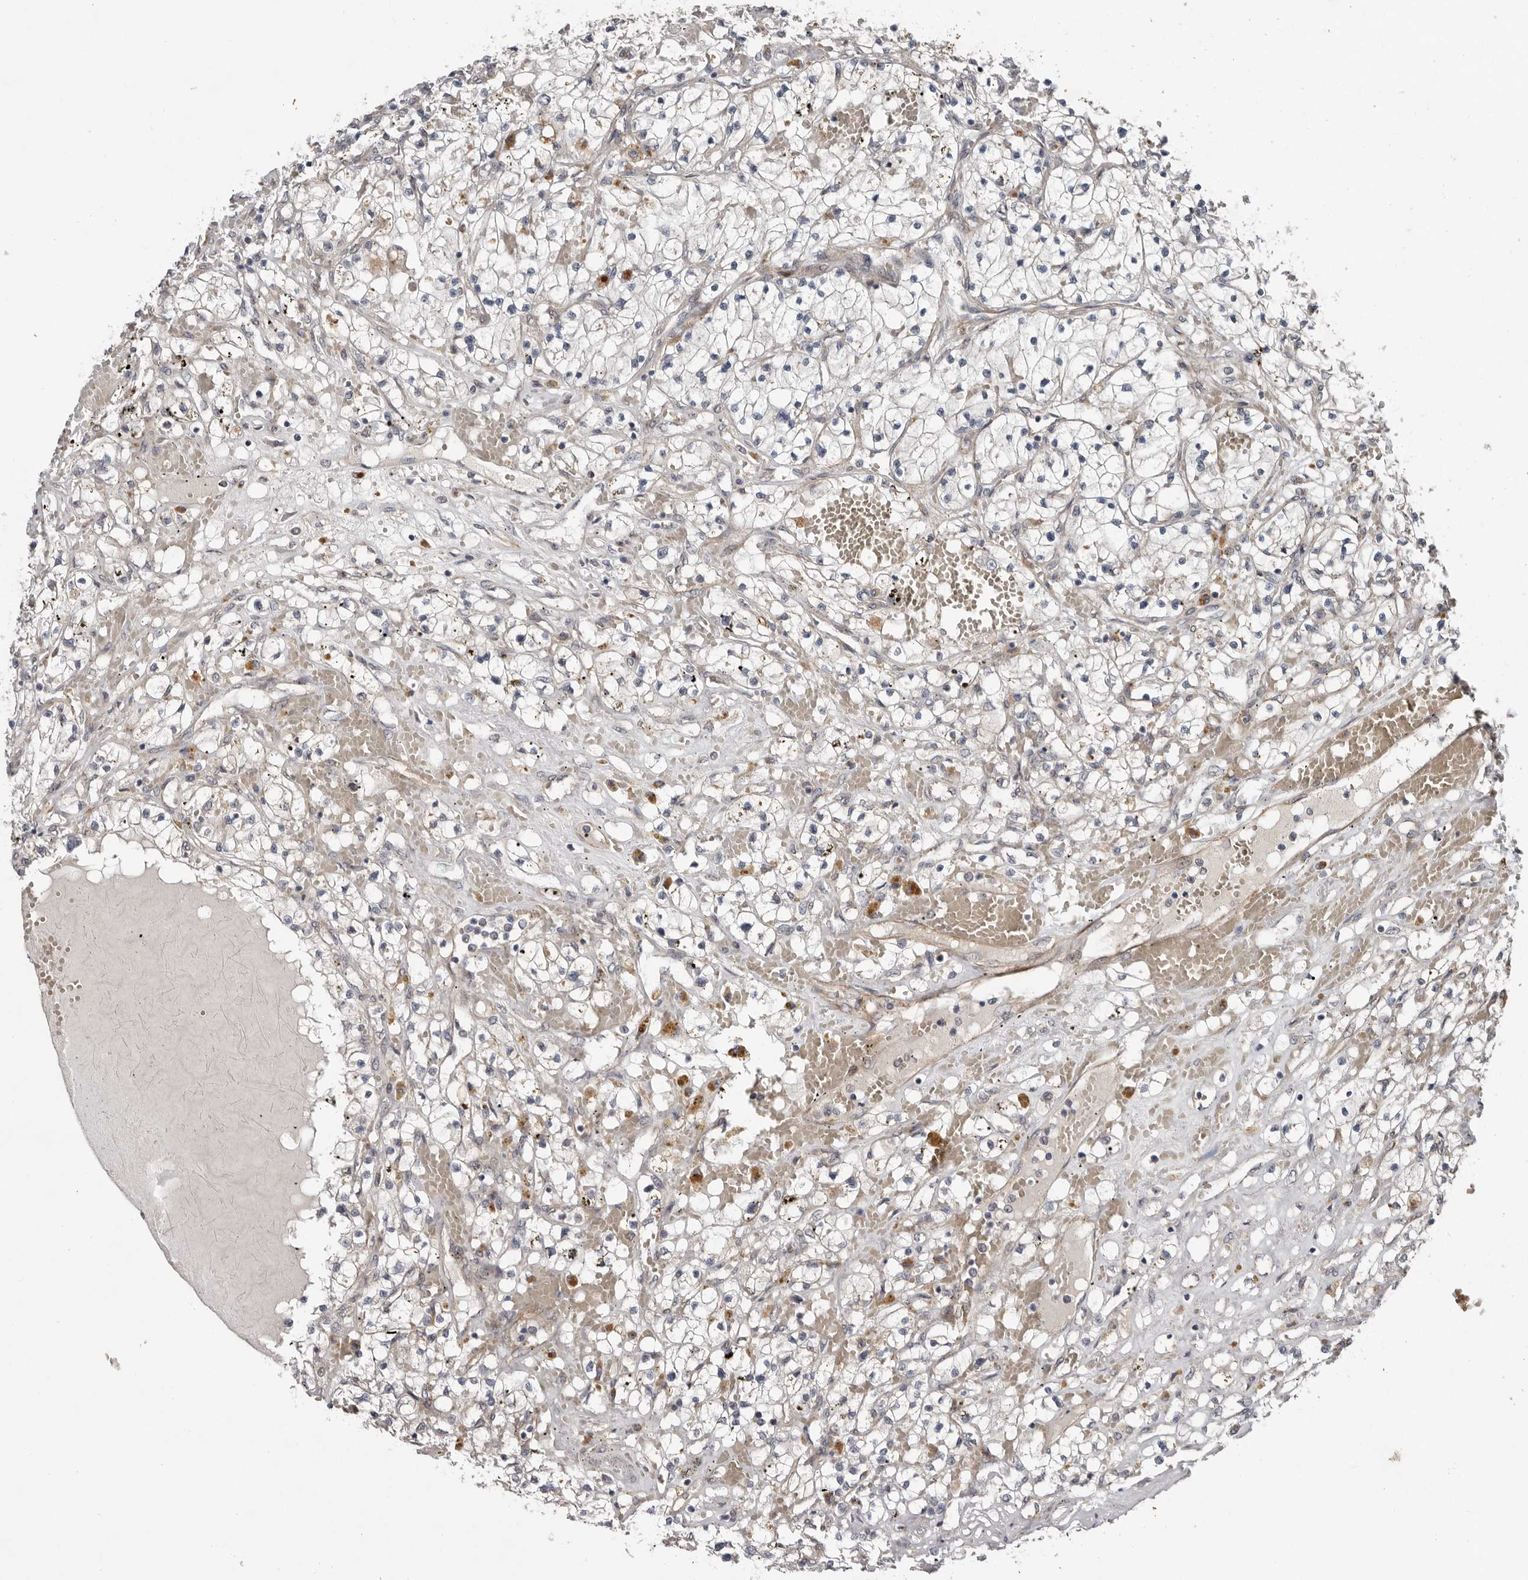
{"staining": {"intensity": "negative", "quantity": "none", "location": "none"}, "tissue": "renal cancer", "cell_type": "Tumor cells", "image_type": "cancer", "snomed": [{"axis": "morphology", "description": "Normal tissue, NOS"}, {"axis": "morphology", "description": "Adenocarcinoma, NOS"}, {"axis": "topography", "description": "Kidney"}], "caption": "High power microscopy histopathology image of an IHC micrograph of renal adenocarcinoma, revealing no significant expression in tumor cells.", "gene": "RANBP17", "patient": {"sex": "male", "age": 68}}